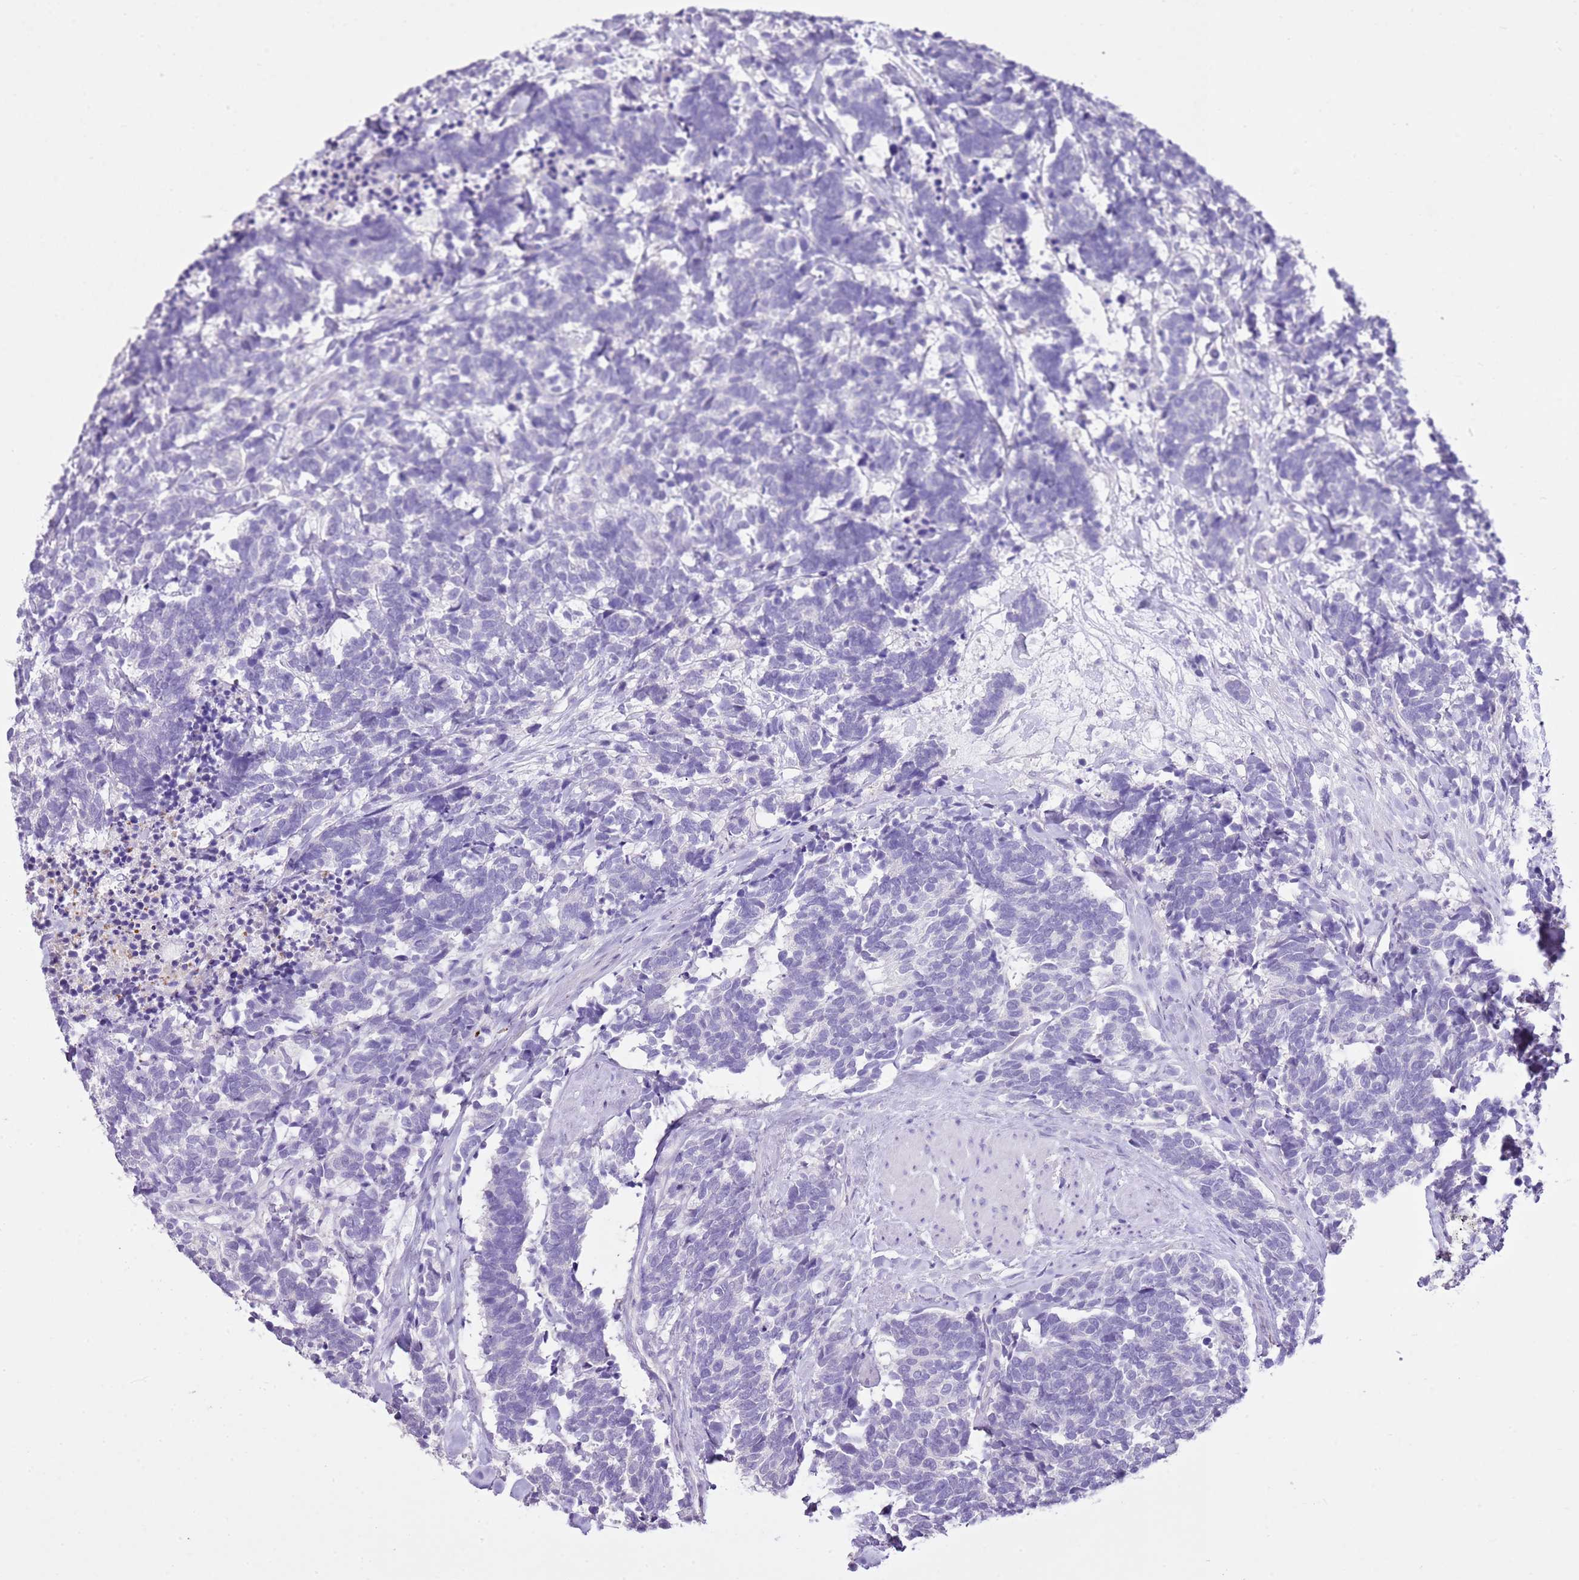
{"staining": {"intensity": "negative", "quantity": "none", "location": "none"}, "tissue": "carcinoid", "cell_type": "Tumor cells", "image_type": "cancer", "snomed": [{"axis": "morphology", "description": "Carcinoma, NOS"}, {"axis": "morphology", "description": "Carcinoid, malignant, NOS"}, {"axis": "topography", "description": "Prostate"}], "caption": "Immunohistochemistry (IHC) of malignant carcinoid exhibits no positivity in tumor cells.", "gene": "XPO7", "patient": {"sex": "male", "age": 57}}